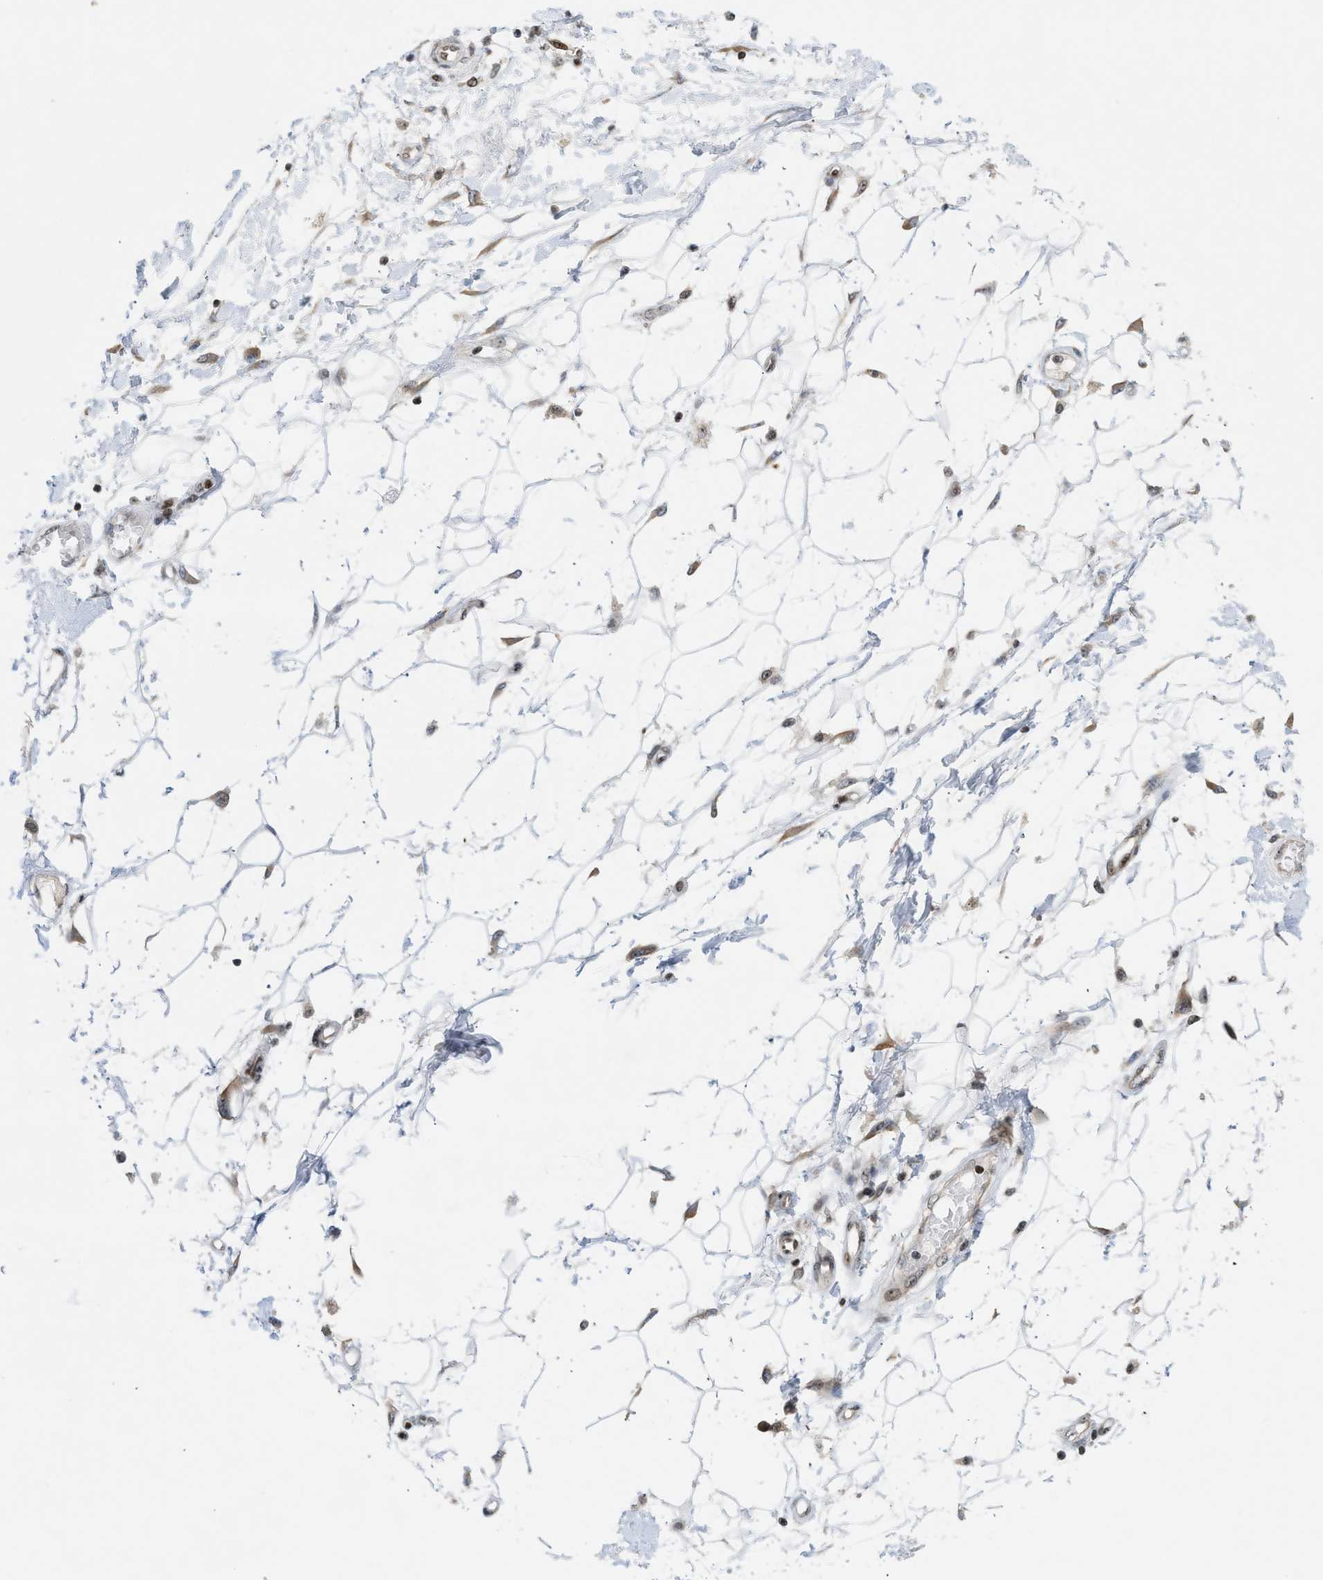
{"staining": {"intensity": "strong", "quantity": ">75%", "location": "nuclear"}, "tissue": "adipose tissue", "cell_type": "Adipocytes", "image_type": "normal", "snomed": [{"axis": "morphology", "description": "Normal tissue, NOS"}, {"axis": "morphology", "description": "Squamous cell carcinoma, NOS"}, {"axis": "topography", "description": "Skin"}, {"axis": "topography", "description": "Peripheral nerve tissue"}], "caption": "A high amount of strong nuclear positivity is appreciated in approximately >75% of adipocytes in benign adipose tissue. (Stains: DAB in brown, nuclei in blue, Microscopy: brightfield microscopy at high magnification).", "gene": "ZNF22", "patient": {"sex": "male", "age": 83}}